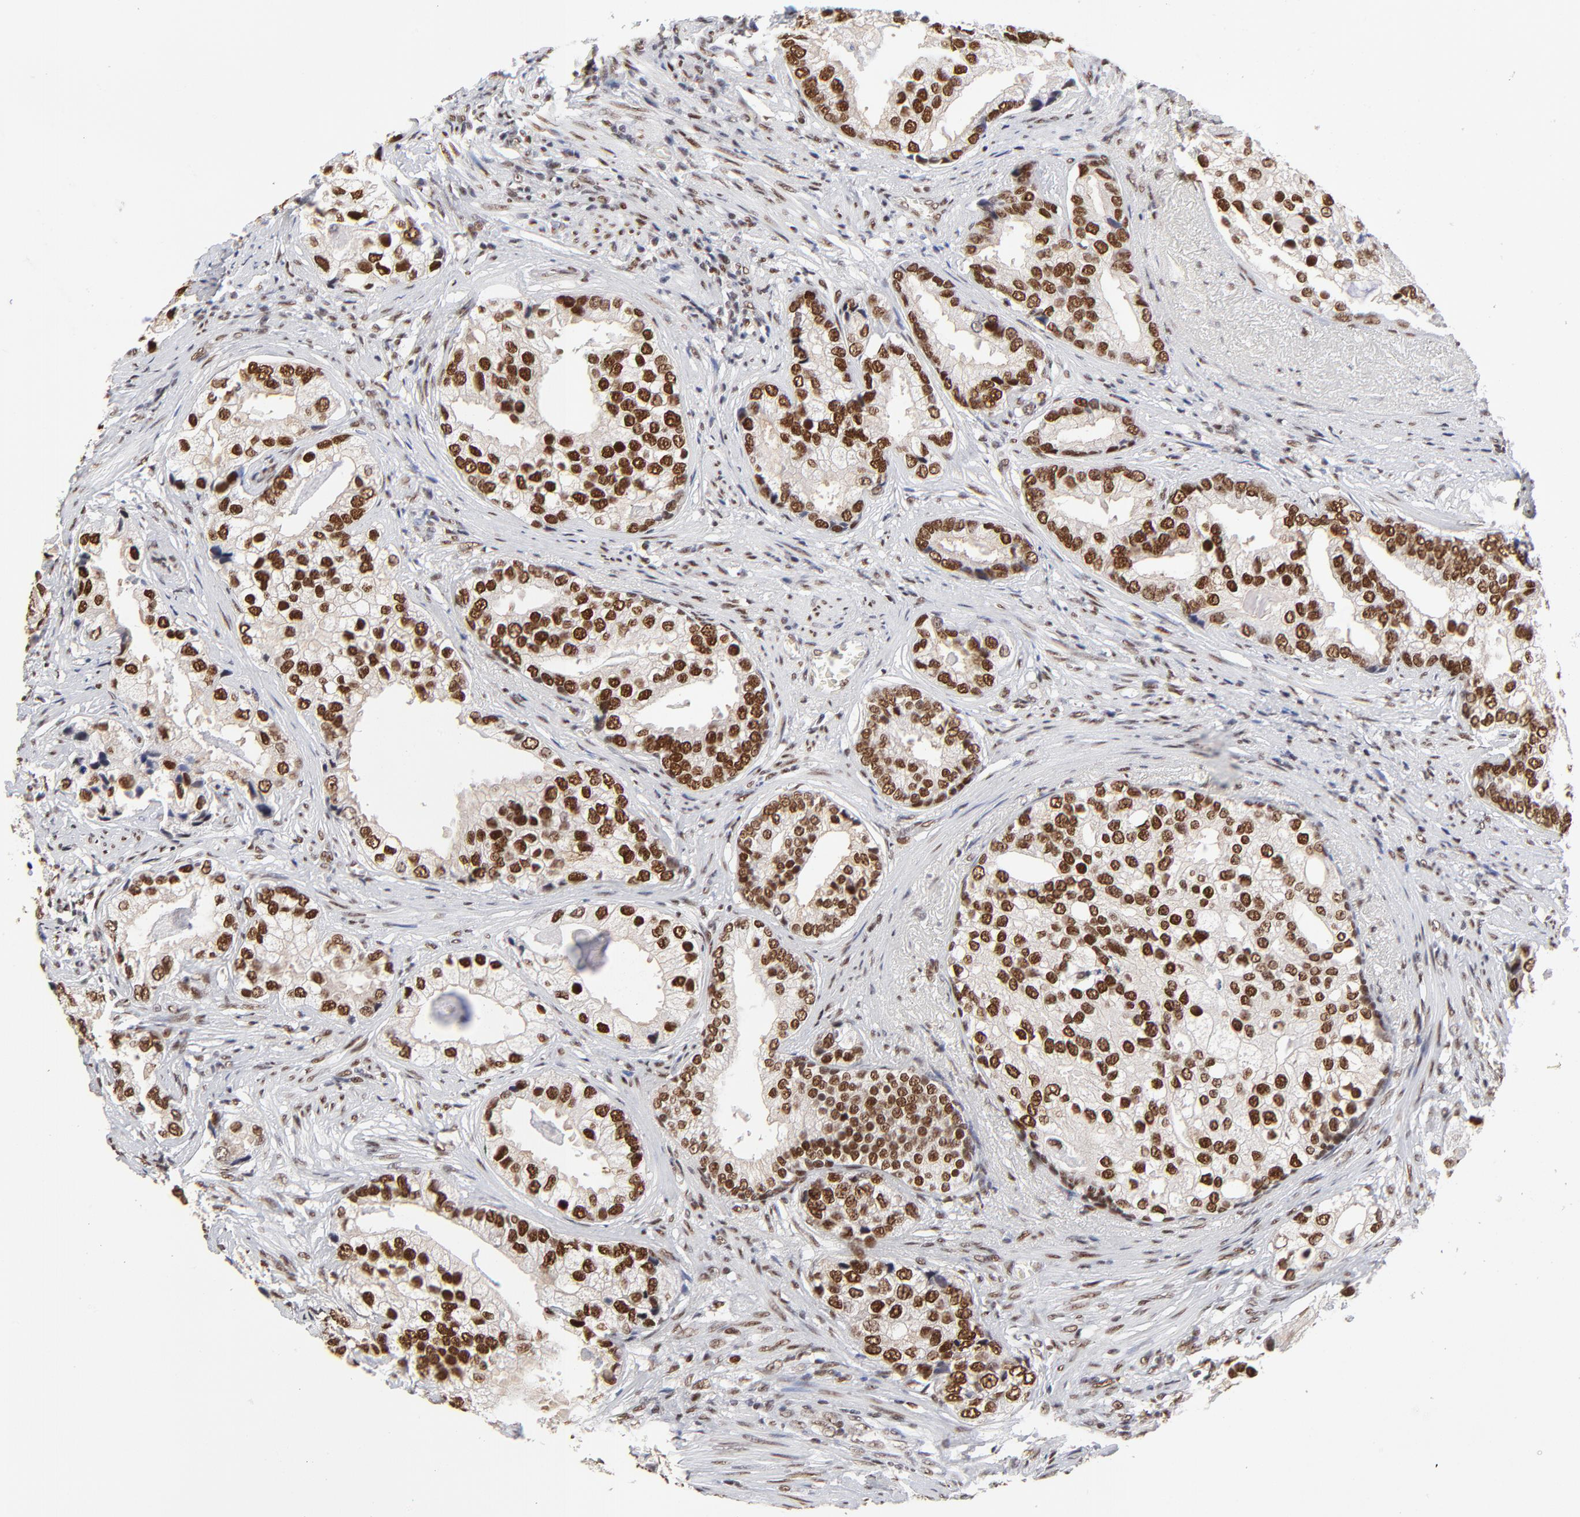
{"staining": {"intensity": "strong", "quantity": ">75%", "location": "nuclear"}, "tissue": "prostate cancer", "cell_type": "Tumor cells", "image_type": "cancer", "snomed": [{"axis": "morphology", "description": "Adenocarcinoma, Low grade"}, {"axis": "topography", "description": "Prostate"}], "caption": "The immunohistochemical stain highlights strong nuclear positivity in tumor cells of prostate cancer (low-grade adenocarcinoma) tissue.", "gene": "ZMYM3", "patient": {"sex": "male", "age": 71}}